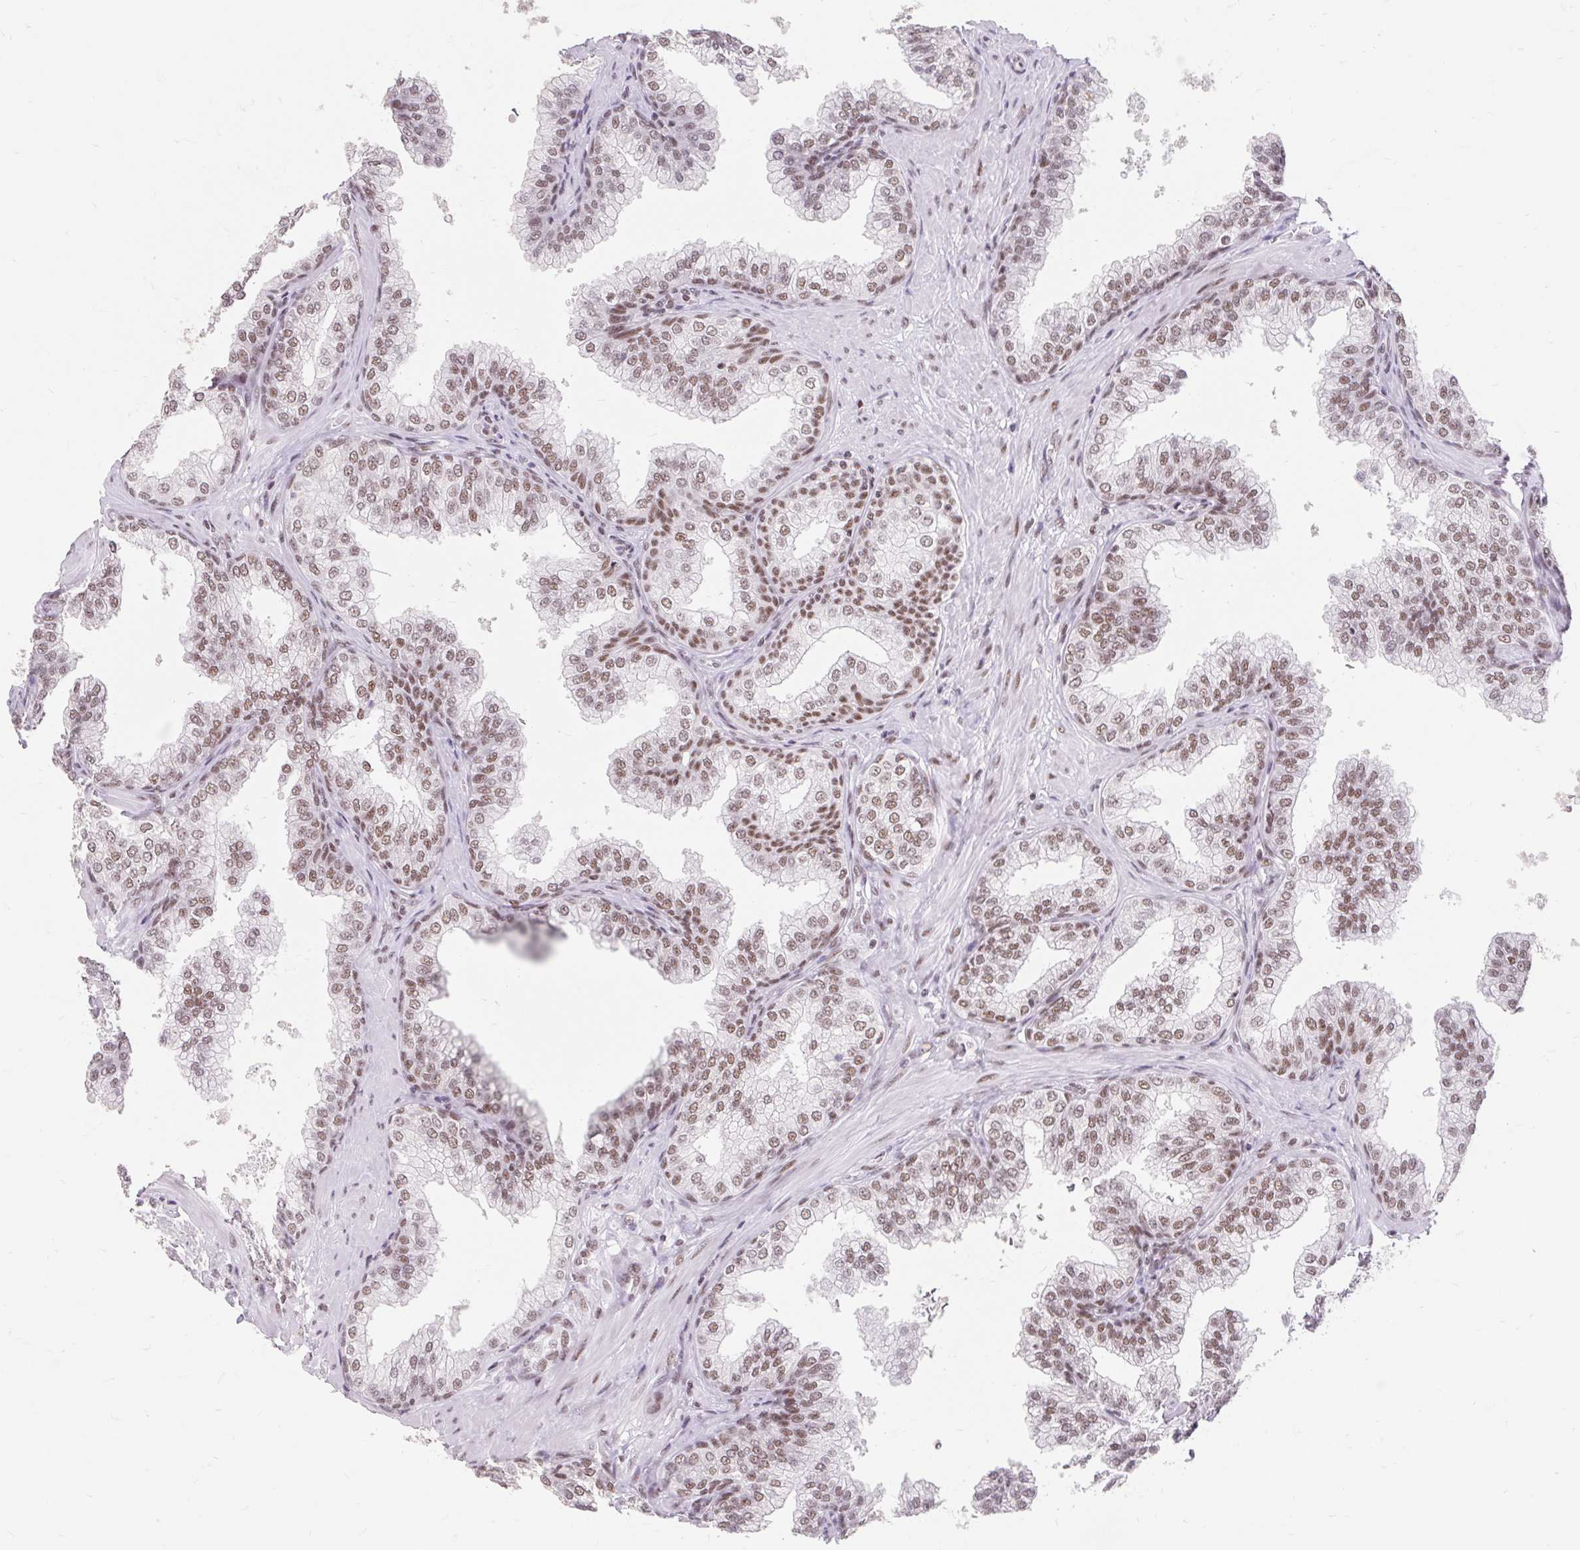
{"staining": {"intensity": "moderate", "quantity": ">75%", "location": "nuclear"}, "tissue": "prostate", "cell_type": "Glandular cells", "image_type": "normal", "snomed": [{"axis": "morphology", "description": "Normal tissue, NOS"}, {"axis": "topography", "description": "Prostate"}], "caption": "Immunohistochemistry staining of normal prostate, which shows medium levels of moderate nuclear staining in approximately >75% of glandular cells indicating moderate nuclear protein positivity. The staining was performed using DAB (3,3'-diaminobenzidine) (brown) for protein detection and nuclei were counterstained in hematoxylin (blue).", "gene": "SRSF10", "patient": {"sex": "male", "age": 60}}